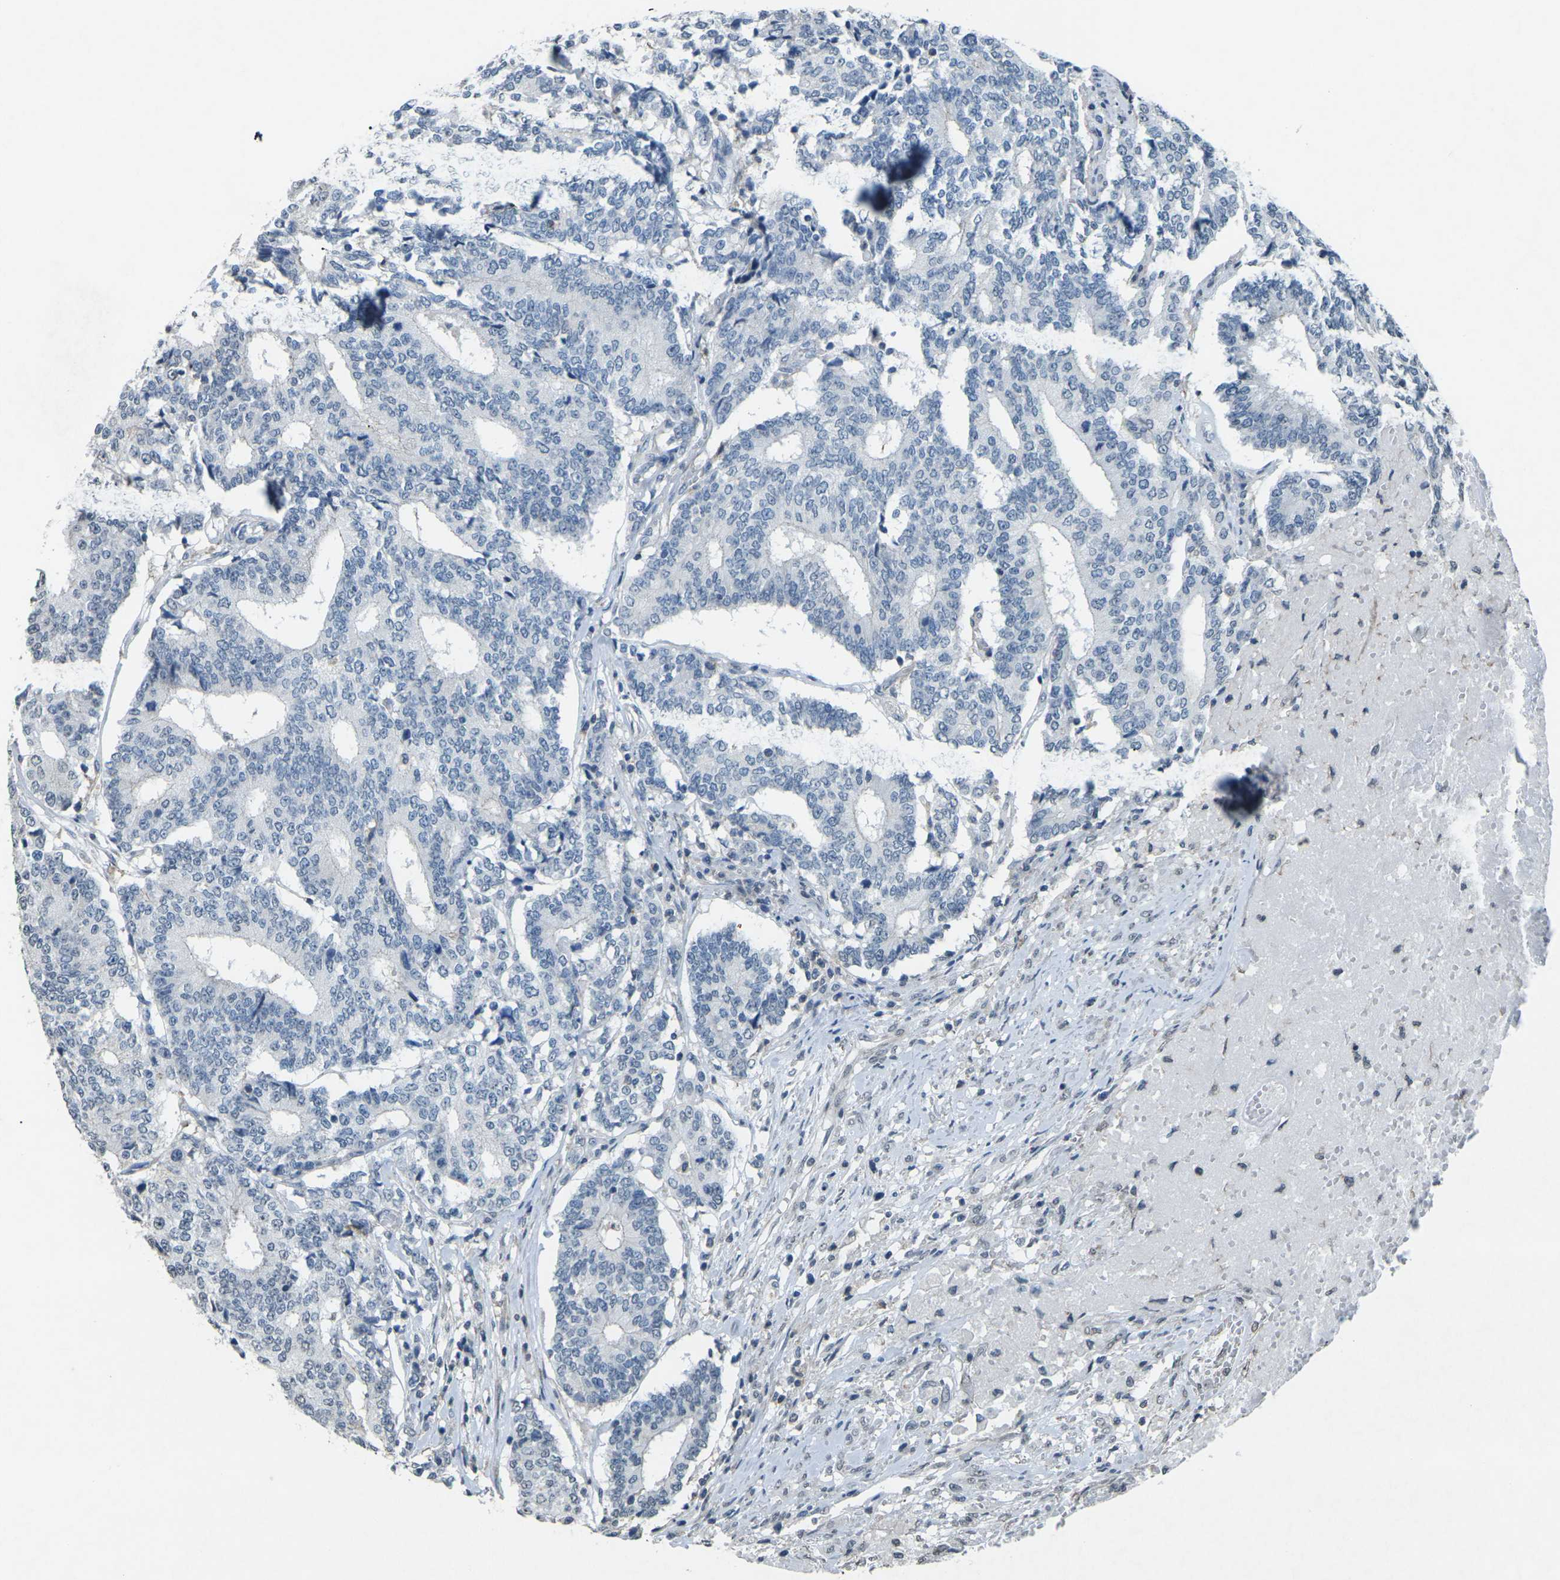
{"staining": {"intensity": "negative", "quantity": "none", "location": "none"}, "tissue": "prostate cancer", "cell_type": "Tumor cells", "image_type": "cancer", "snomed": [{"axis": "morphology", "description": "Normal tissue, NOS"}, {"axis": "morphology", "description": "Adenocarcinoma, High grade"}, {"axis": "topography", "description": "Prostate"}, {"axis": "topography", "description": "Seminal veicle"}], "caption": "Prostate cancer (high-grade adenocarcinoma) was stained to show a protein in brown. There is no significant positivity in tumor cells. The staining is performed using DAB brown chromogen with nuclei counter-stained in using hematoxylin.", "gene": "TFR2", "patient": {"sex": "male", "age": 55}}